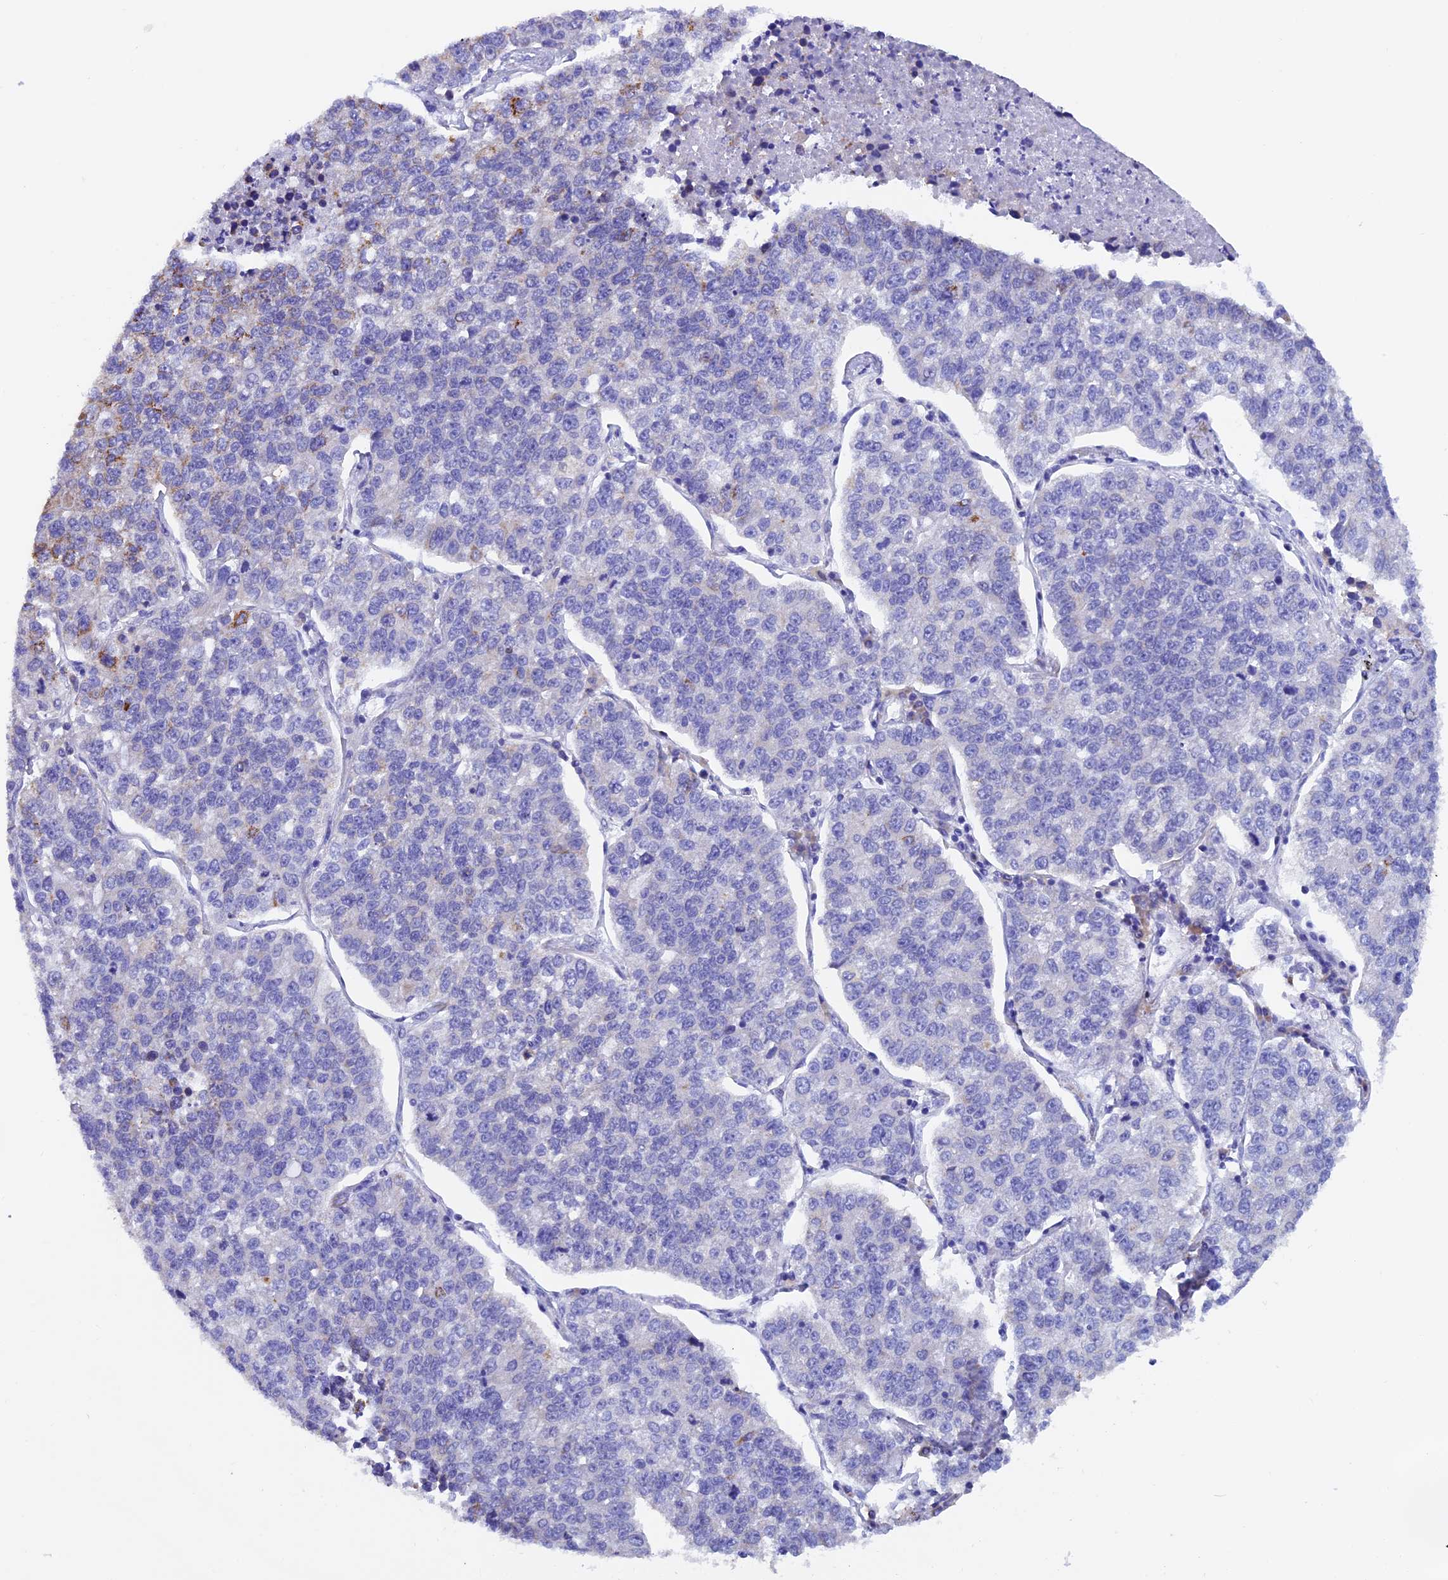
{"staining": {"intensity": "negative", "quantity": "none", "location": "none"}, "tissue": "lung cancer", "cell_type": "Tumor cells", "image_type": "cancer", "snomed": [{"axis": "morphology", "description": "Adenocarcinoma, NOS"}, {"axis": "topography", "description": "Lung"}], "caption": "A photomicrograph of human adenocarcinoma (lung) is negative for staining in tumor cells.", "gene": "SLC8B1", "patient": {"sex": "male", "age": 49}}